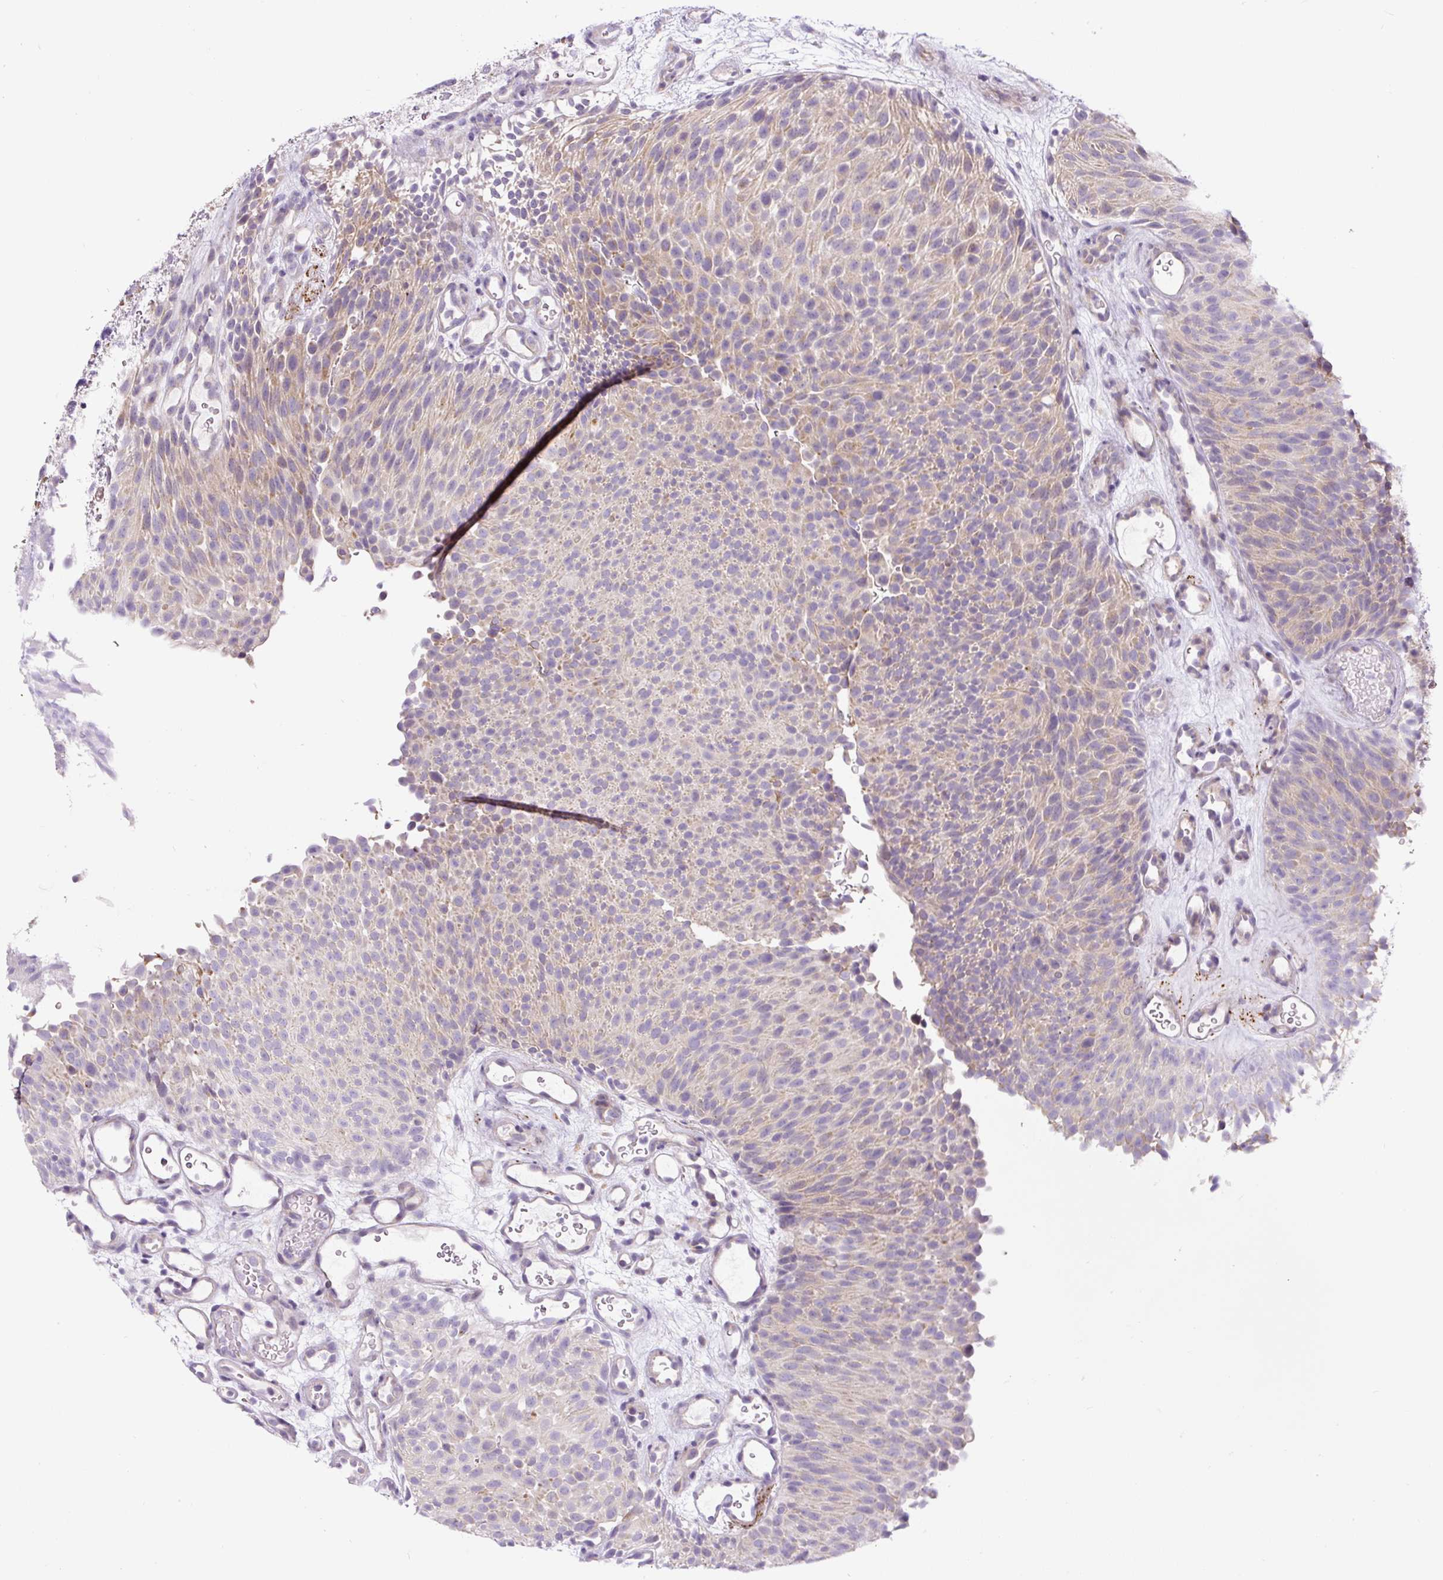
{"staining": {"intensity": "weak", "quantity": "25%-75%", "location": "cytoplasmic/membranous"}, "tissue": "urothelial cancer", "cell_type": "Tumor cells", "image_type": "cancer", "snomed": [{"axis": "morphology", "description": "Urothelial carcinoma, Low grade"}, {"axis": "topography", "description": "Urinary bladder"}], "caption": "IHC of human urothelial cancer displays low levels of weak cytoplasmic/membranous staining in about 25%-75% of tumor cells. (DAB (3,3'-diaminobenzidine) IHC, brown staining for protein, blue staining for nuclei).", "gene": "HPS4", "patient": {"sex": "male", "age": 78}}